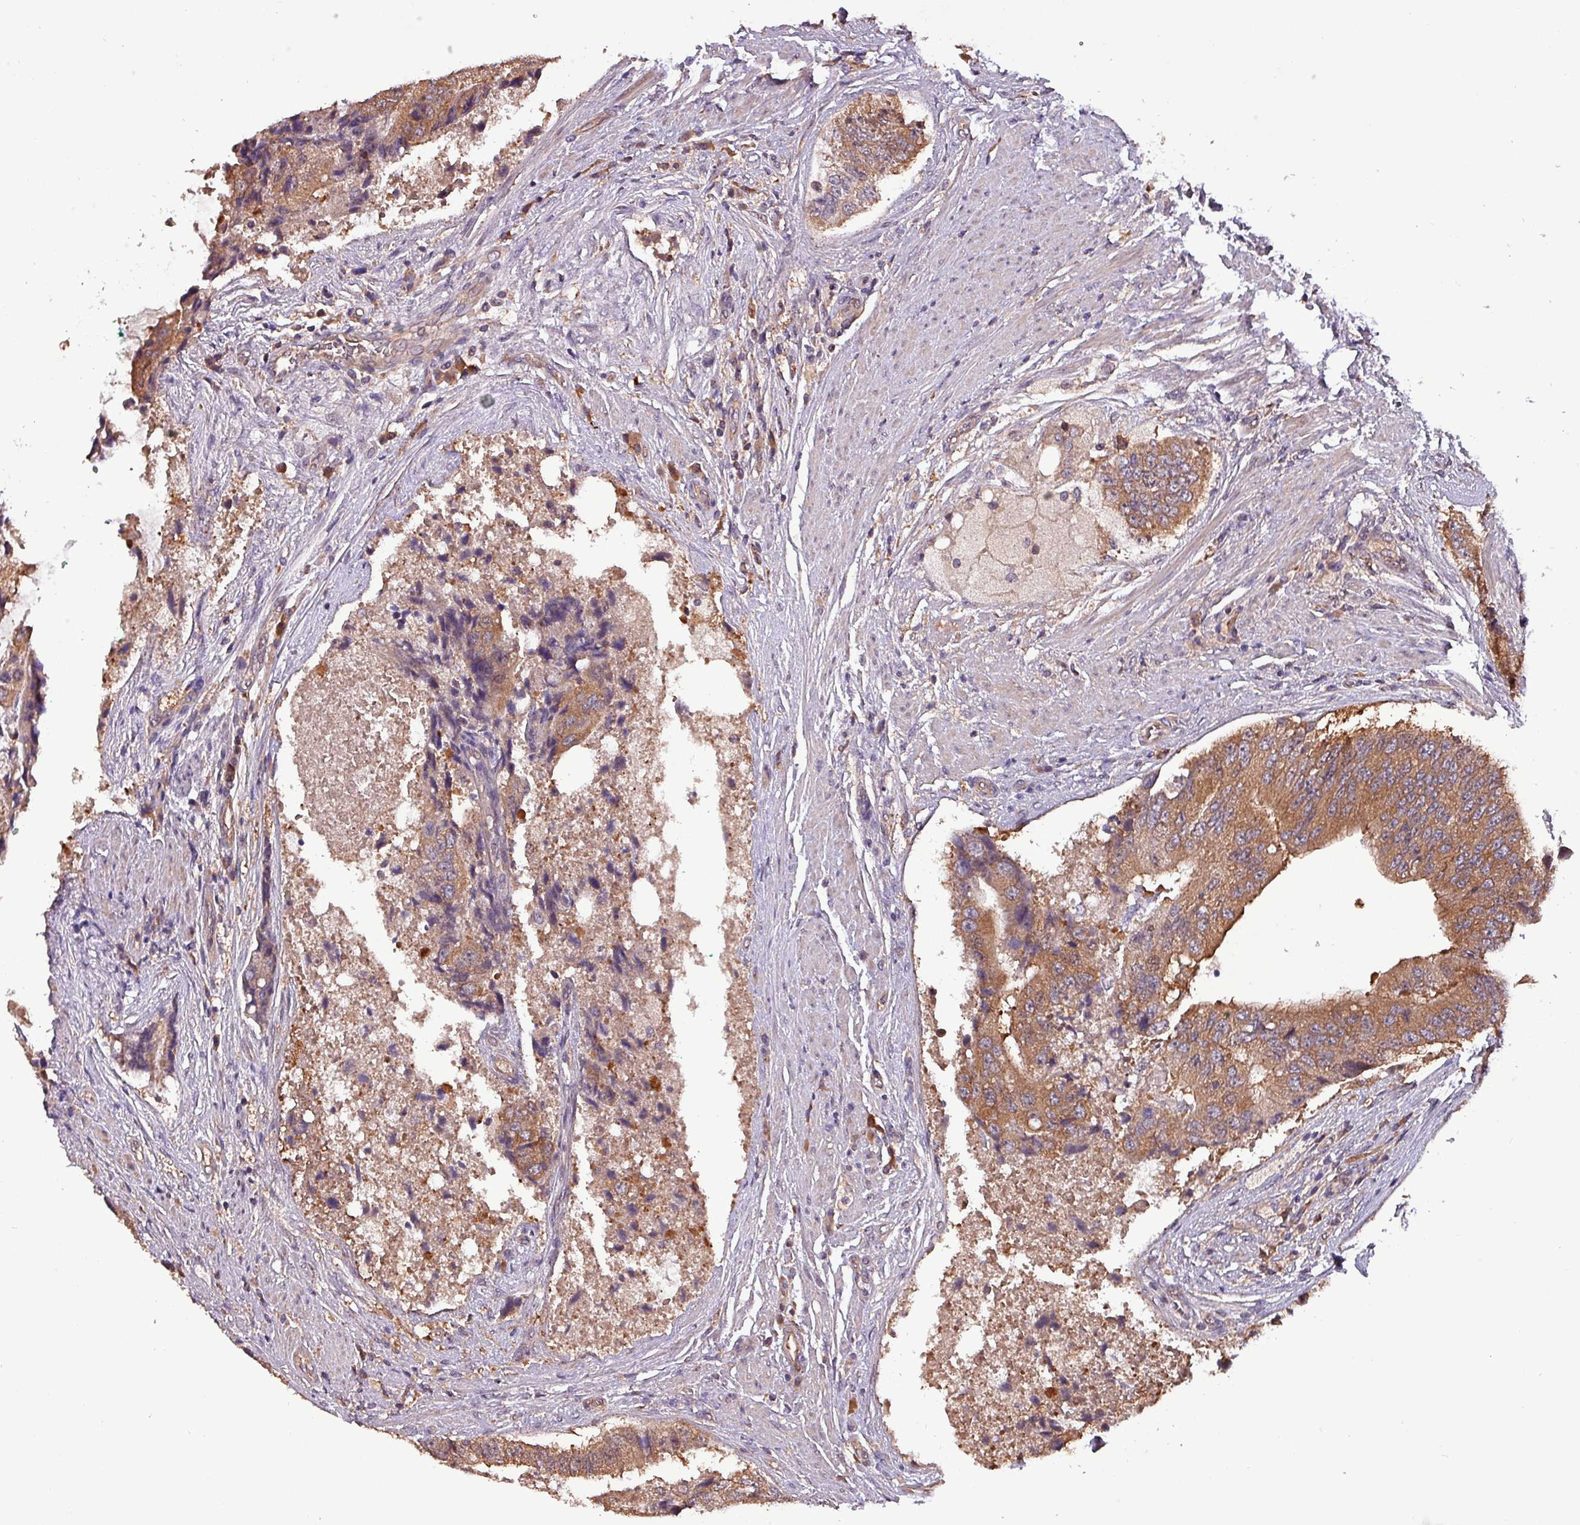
{"staining": {"intensity": "moderate", "quantity": ">75%", "location": "cytoplasmic/membranous"}, "tissue": "prostate cancer", "cell_type": "Tumor cells", "image_type": "cancer", "snomed": [{"axis": "morphology", "description": "Adenocarcinoma, High grade"}, {"axis": "topography", "description": "Prostate"}], "caption": "A brown stain labels moderate cytoplasmic/membranous expression of a protein in prostate adenocarcinoma (high-grade) tumor cells.", "gene": "PAFAH1B2", "patient": {"sex": "male", "age": 70}}